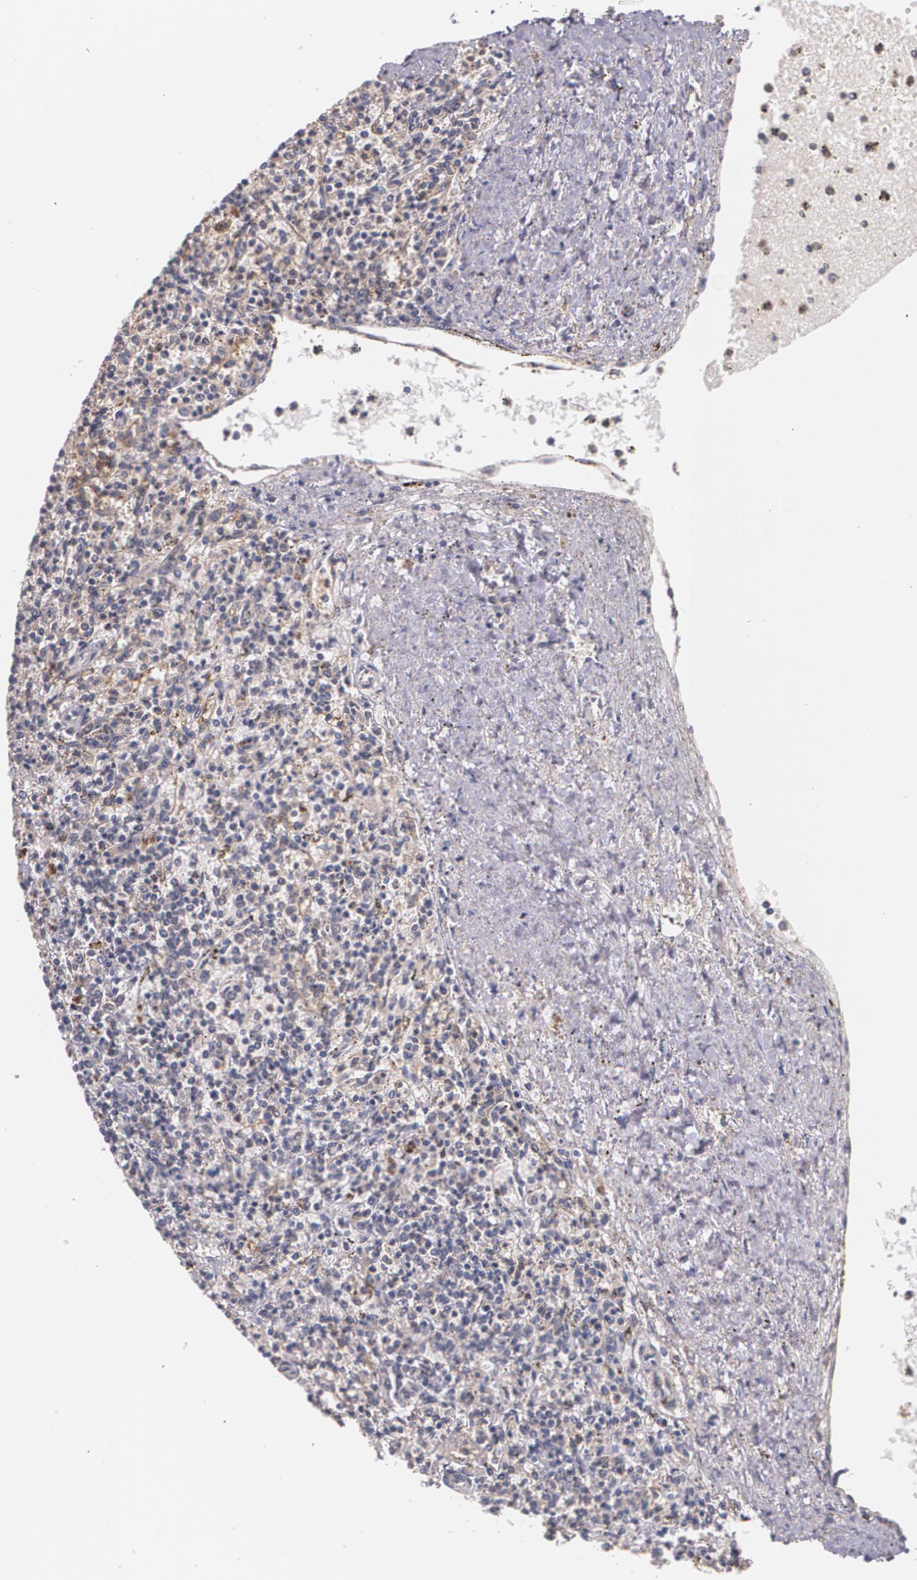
{"staining": {"intensity": "moderate", "quantity": "25%-75%", "location": "cytoplasmic/membranous"}, "tissue": "spleen", "cell_type": "Cells in red pulp", "image_type": "normal", "snomed": [{"axis": "morphology", "description": "Normal tissue, NOS"}, {"axis": "topography", "description": "Spleen"}], "caption": "Immunohistochemical staining of benign spleen shows 25%-75% levels of moderate cytoplasmic/membranous protein expression in approximately 25%-75% of cells in red pulp. Nuclei are stained in blue.", "gene": "IFNGR2", "patient": {"sex": "male", "age": 72}}